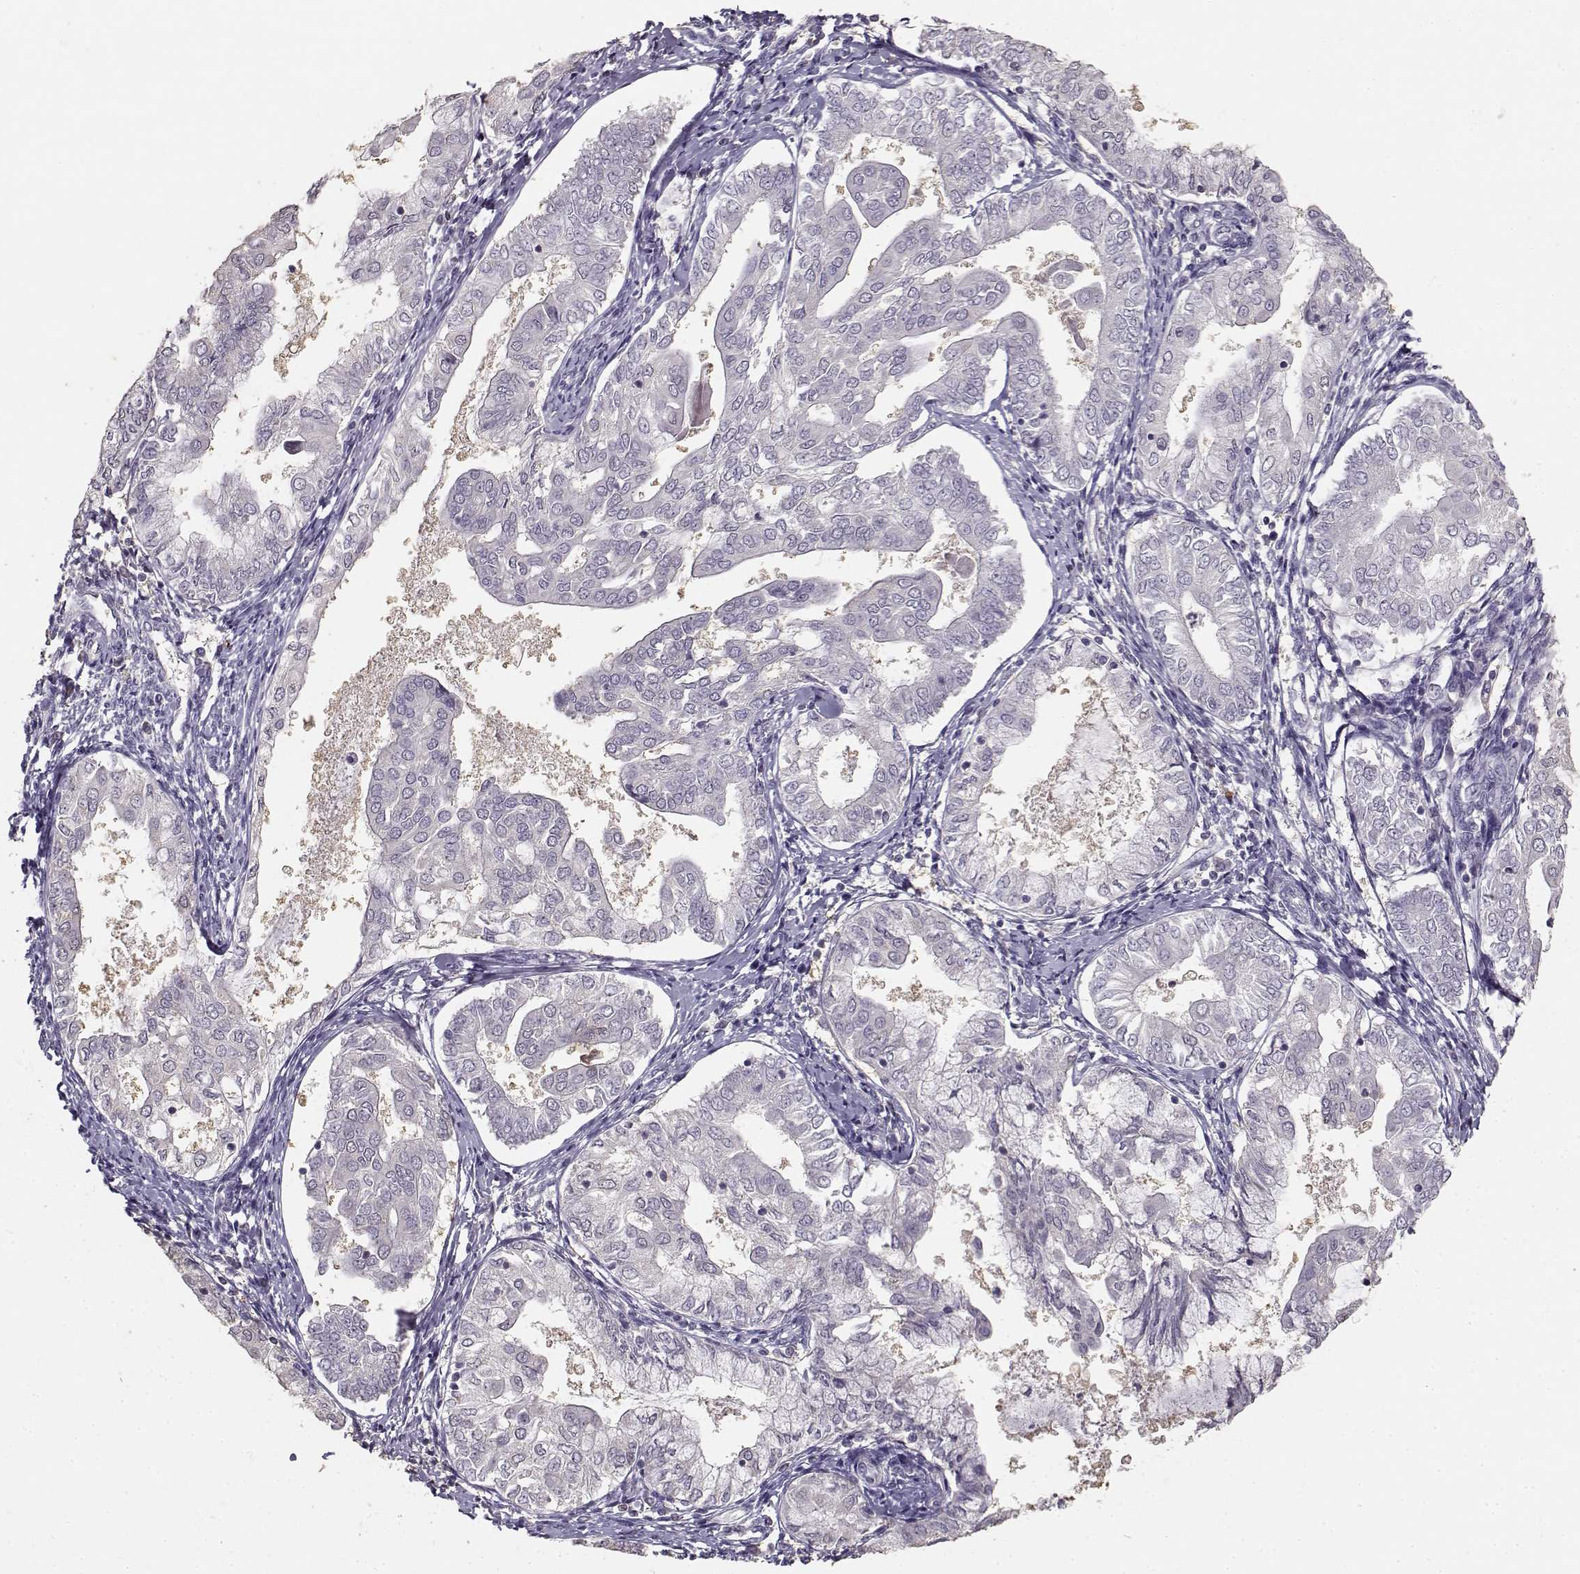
{"staining": {"intensity": "negative", "quantity": "none", "location": "none"}, "tissue": "endometrial cancer", "cell_type": "Tumor cells", "image_type": "cancer", "snomed": [{"axis": "morphology", "description": "Adenocarcinoma, NOS"}, {"axis": "topography", "description": "Endometrium"}], "caption": "This is an immunohistochemistry (IHC) histopathology image of endometrial adenocarcinoma. There is no expression in tumor cells.", "gene": "UROC1", "patient": {"sex": "female", "age": 68}}